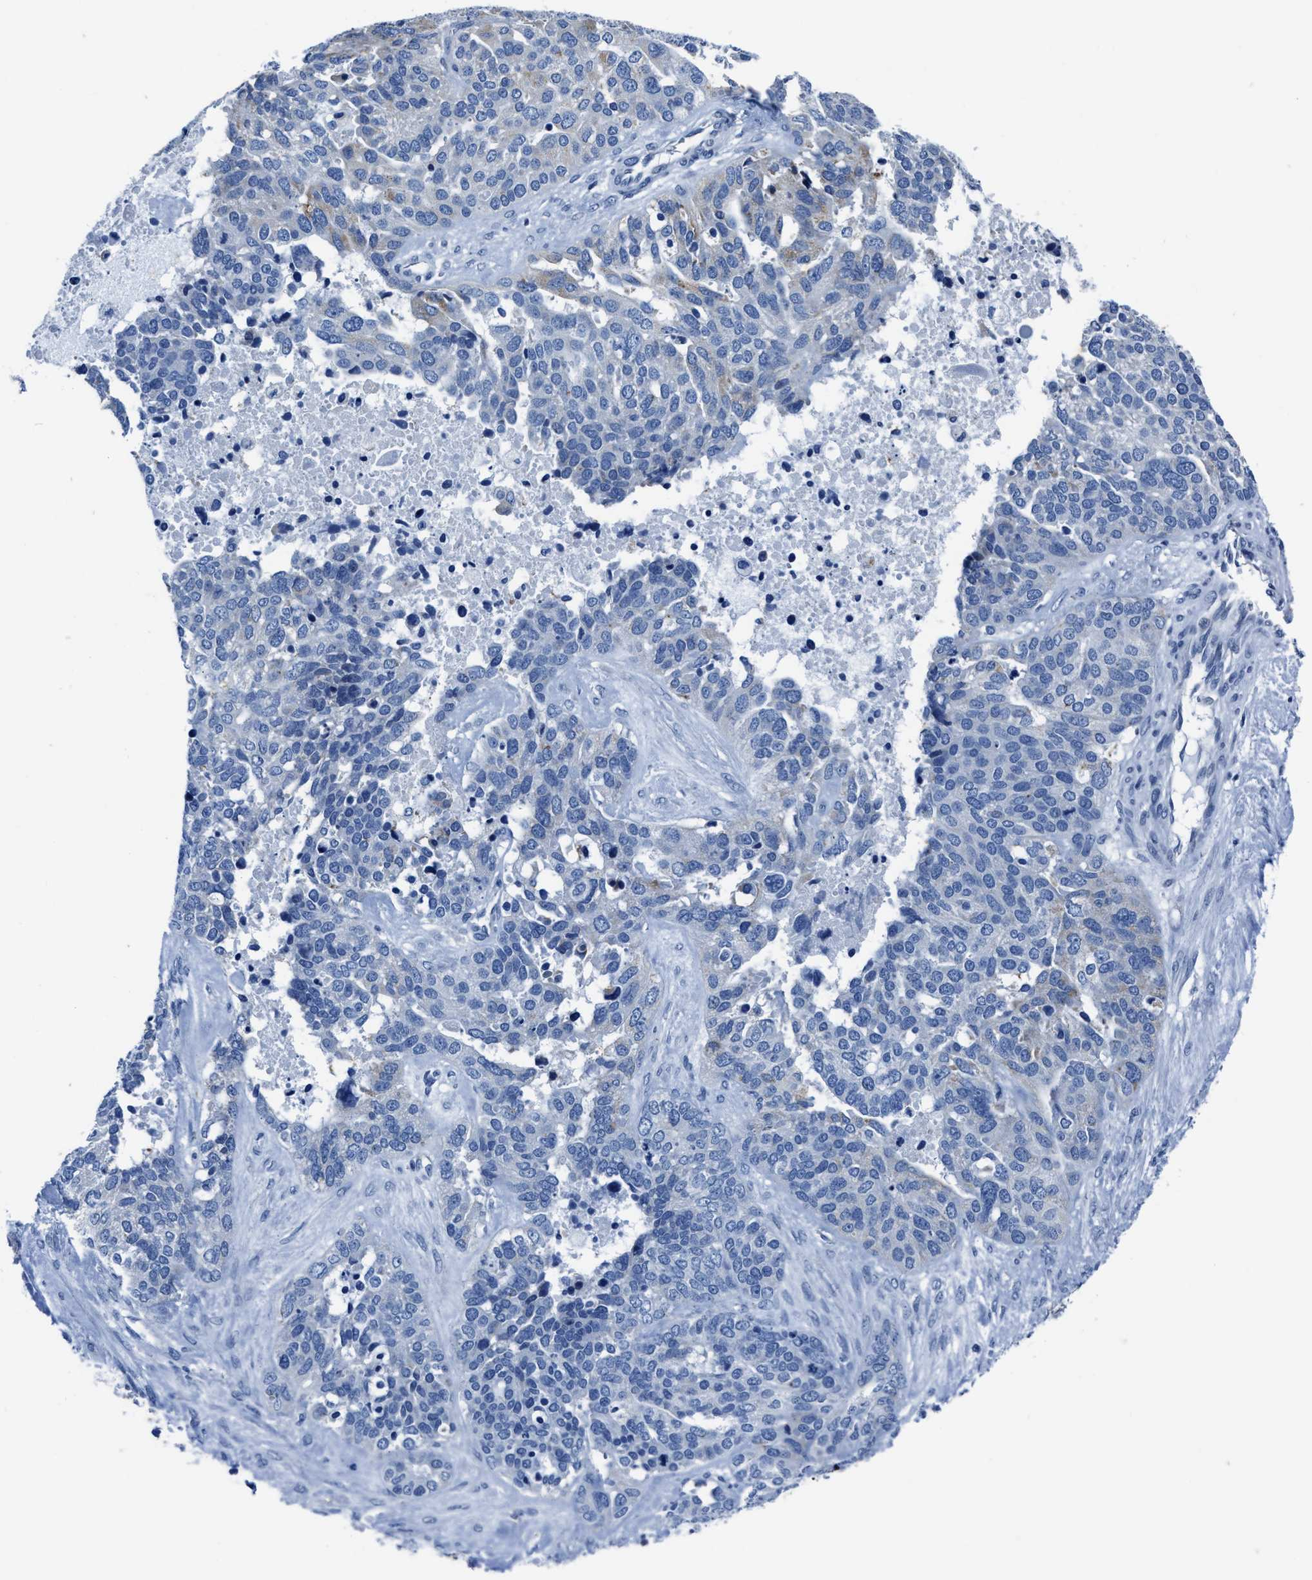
{"staining": {"intensity": "negative", "quantity": "none", "location": "none"}, "tissue": "ovarian cancer", "cell_type": "Tumor cells", "image_type": "cancer", "snomed": [{"axis": "morphology", "description": "Cystadenocarcinoma, serous, NOS"}, {"axis": "topography", "description": "Ovary"}], "caption": "This is a micrograph of IHC staining of ovarian cancer, which shows no expression in tumor cells. (Immunohistochemistry, brightfield microscopy, high magnification).", "gene": "ASZ1", "patient": {"sex": "female", "age": 44}}